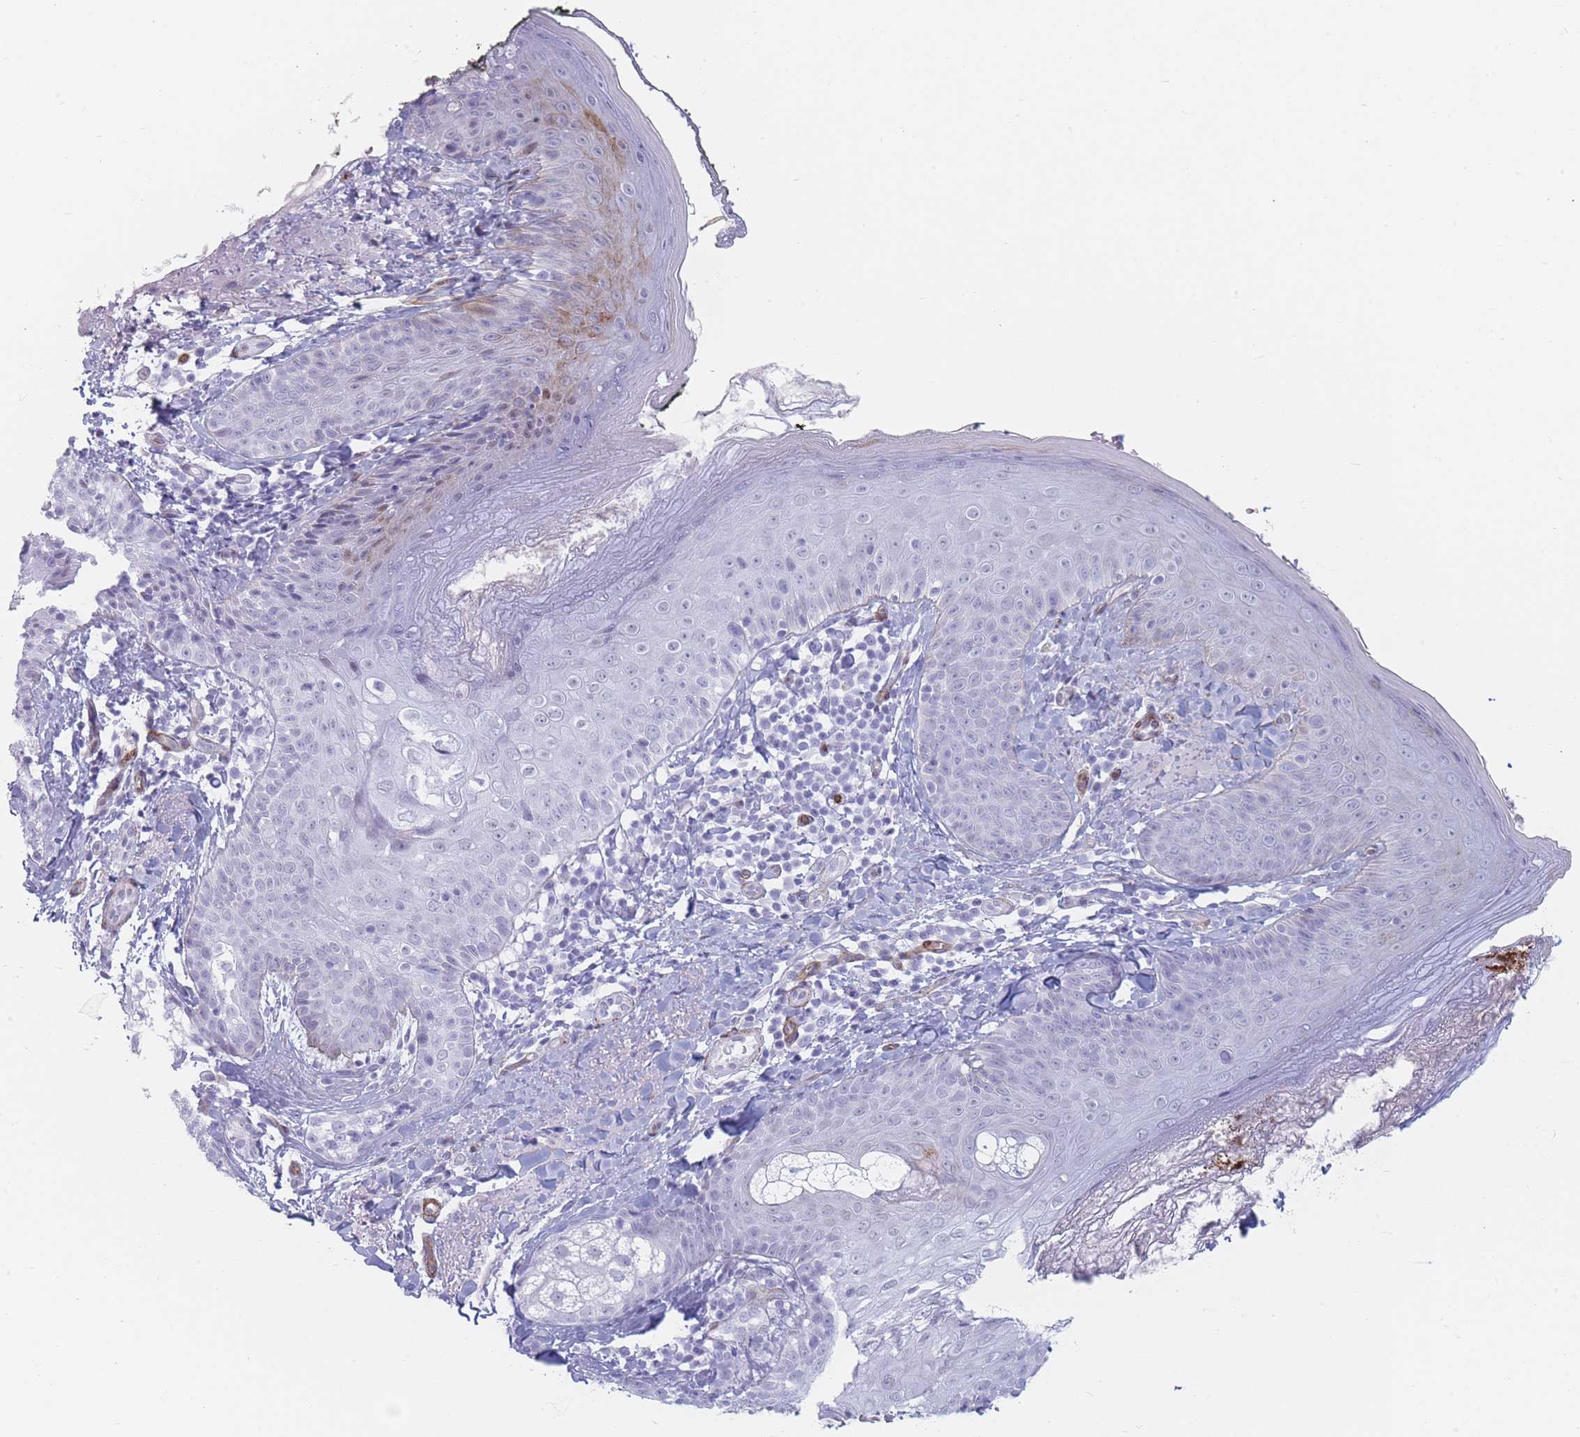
{"staining": {"intensity": "negative", "quantity": "none", "location": "none"}, "tissue": "skin", "cell_type": "Fibroblasts", "image_type": "normal", "snomed": [{"axis": "morphology", "description": "Normal tissue, NOS"}, {"axis": "topography", "description": "Skin"}], "caption": "Immunohistochemistry (IHC) of unremarkable skin reveals no staining in fibroblasts. (Stains: DAB immunohistochemistry with hematoxylin counter stain, Microscopy: brightfield microscopy at high magnification).", "gene": "IFNA10", "patient": {"sex": "male", "age": 57}}